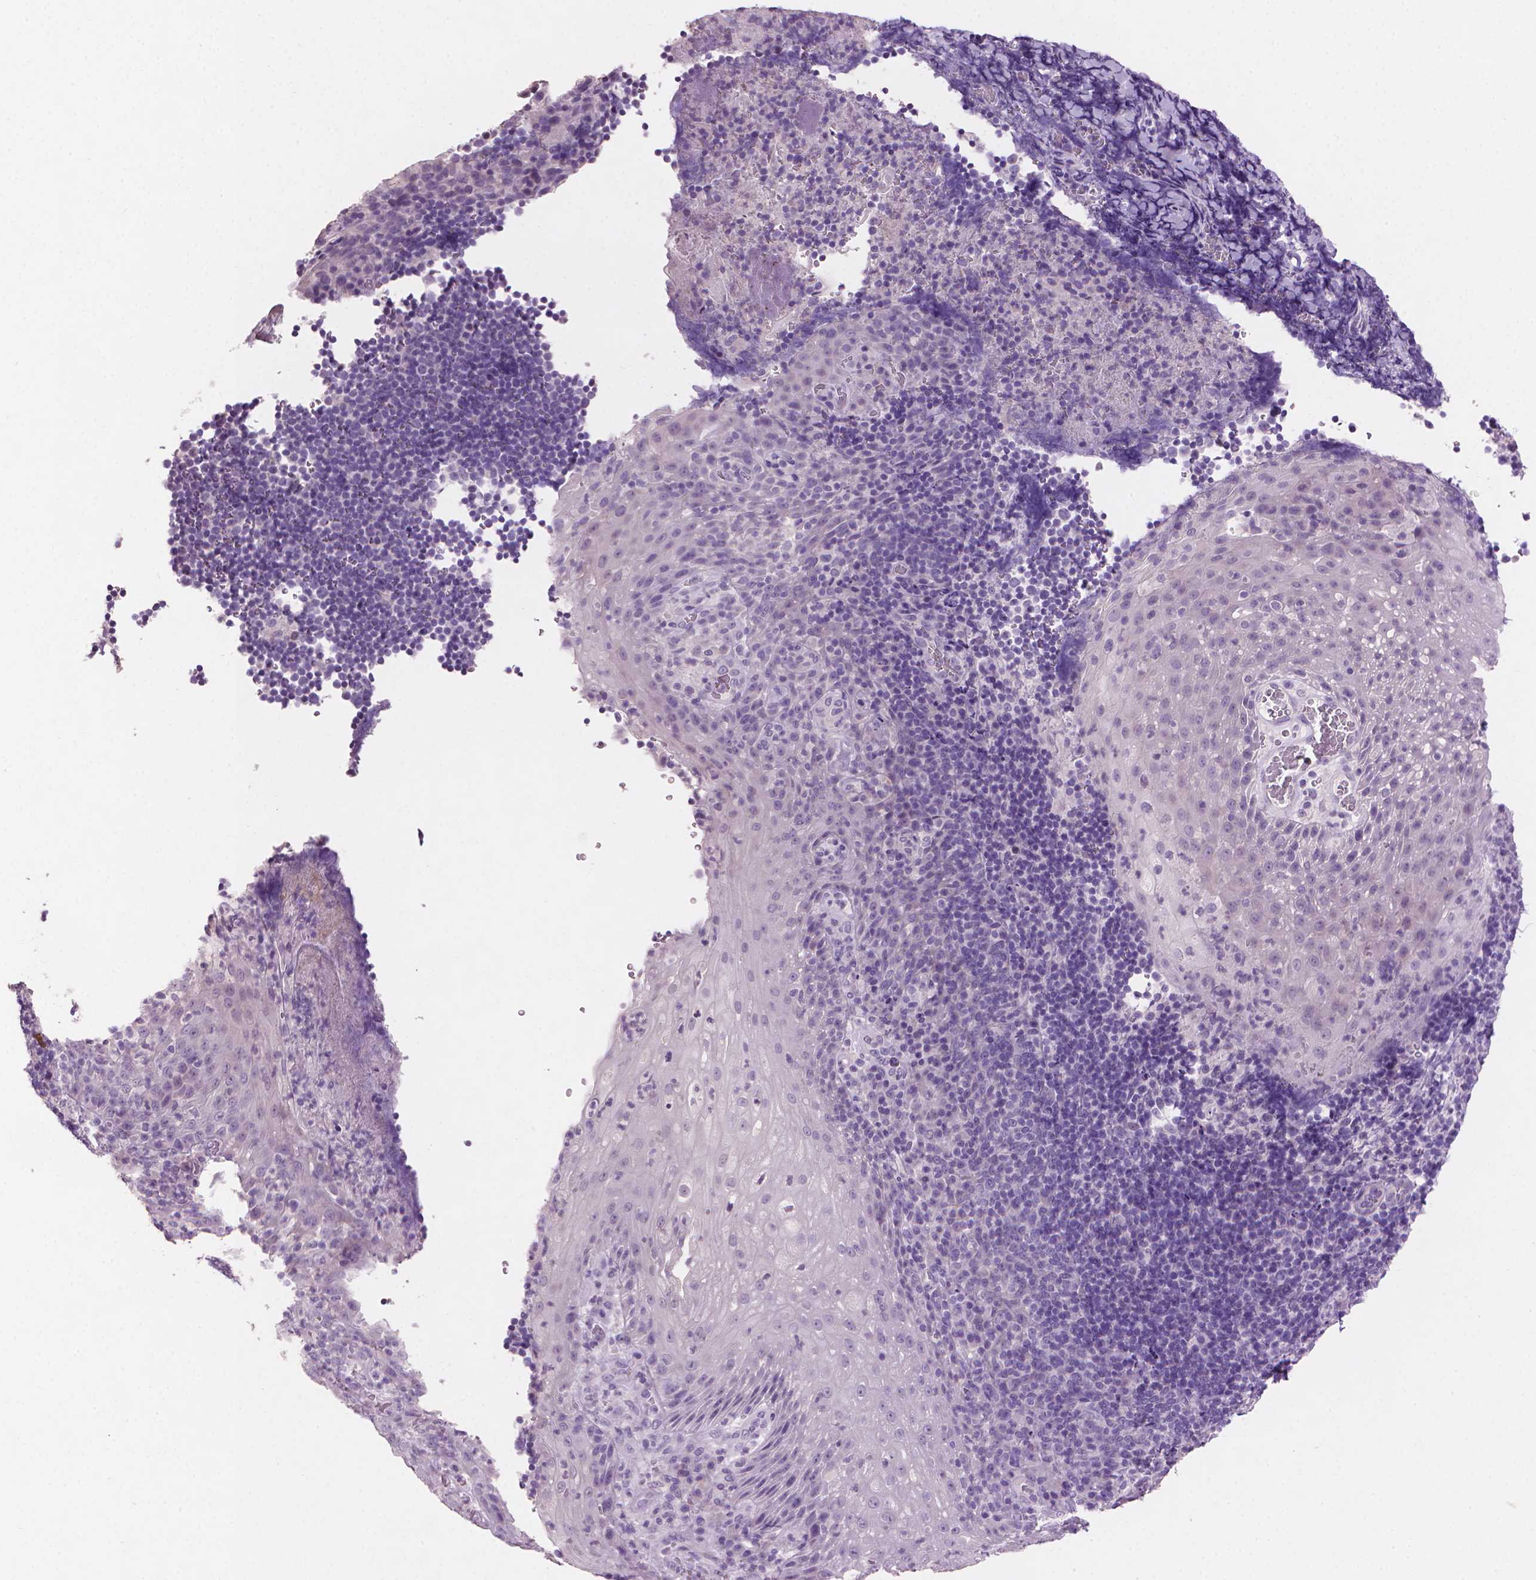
{"staining": {"intensity": "negative", "quantity": "none", "location": "none"}, "tissue": "tonsil", "cell_type": "Germinal center cells", "image_type": "normal", "snomed": [{"axis": "morphology", "description": "Normal tissue, NOS"}, {"axis": "topography", "description": "Tonsil"}], "caption": "This is an immunohistochemistry histopathology image of unremarkable tonsil. There is no positivity in germinal center cells.", "gene": "MLANA", "patient": {"sex": "male", "age": 17}}